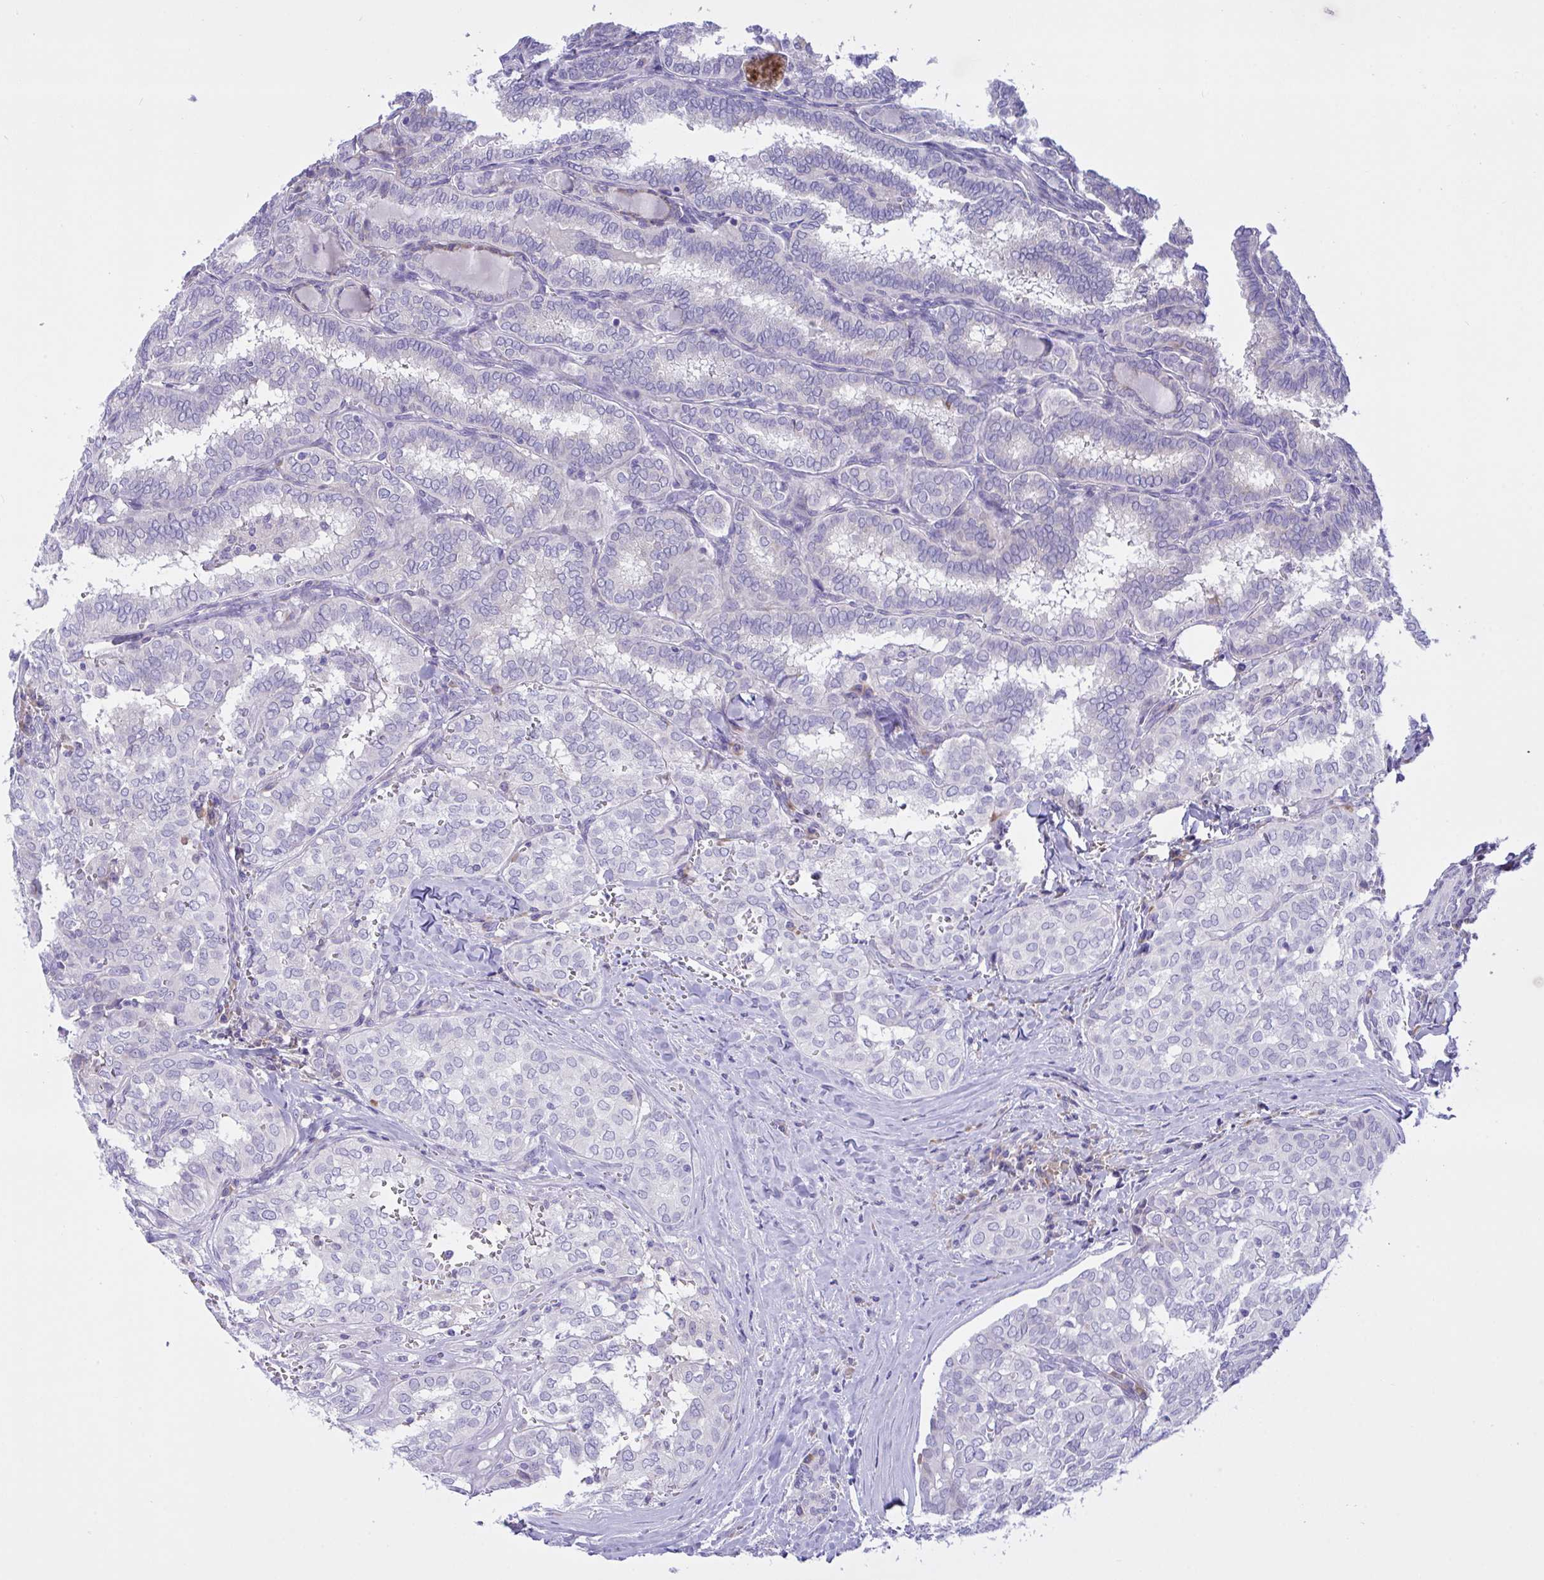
{"staining": {"intensity": "negative", "quantity": "none", "location": "none"}, "tissue": "thyroid cancer", "cell_type": "Tumor cells", "image_type": "cancer", "snomed": [{"axis": "morphology", "description": "Papillary adenocarcinoma, NOS"}, {"axis": "topography", "description": "Thyroid gland"}], "caption": "Immunohistochemistry photomicrograph of thyroid cancer (papillary adenocarcinoma) stained for a protein (brown), which shows no expression in tumor cells. The staining was performed using DAB to visualize the protein expression in brown, while the nuclei were stained in blue with hematoxylin (Magnification: 20x).", "gene": "FAM86B1", "patient": {"sex": "female", "age": 30}}